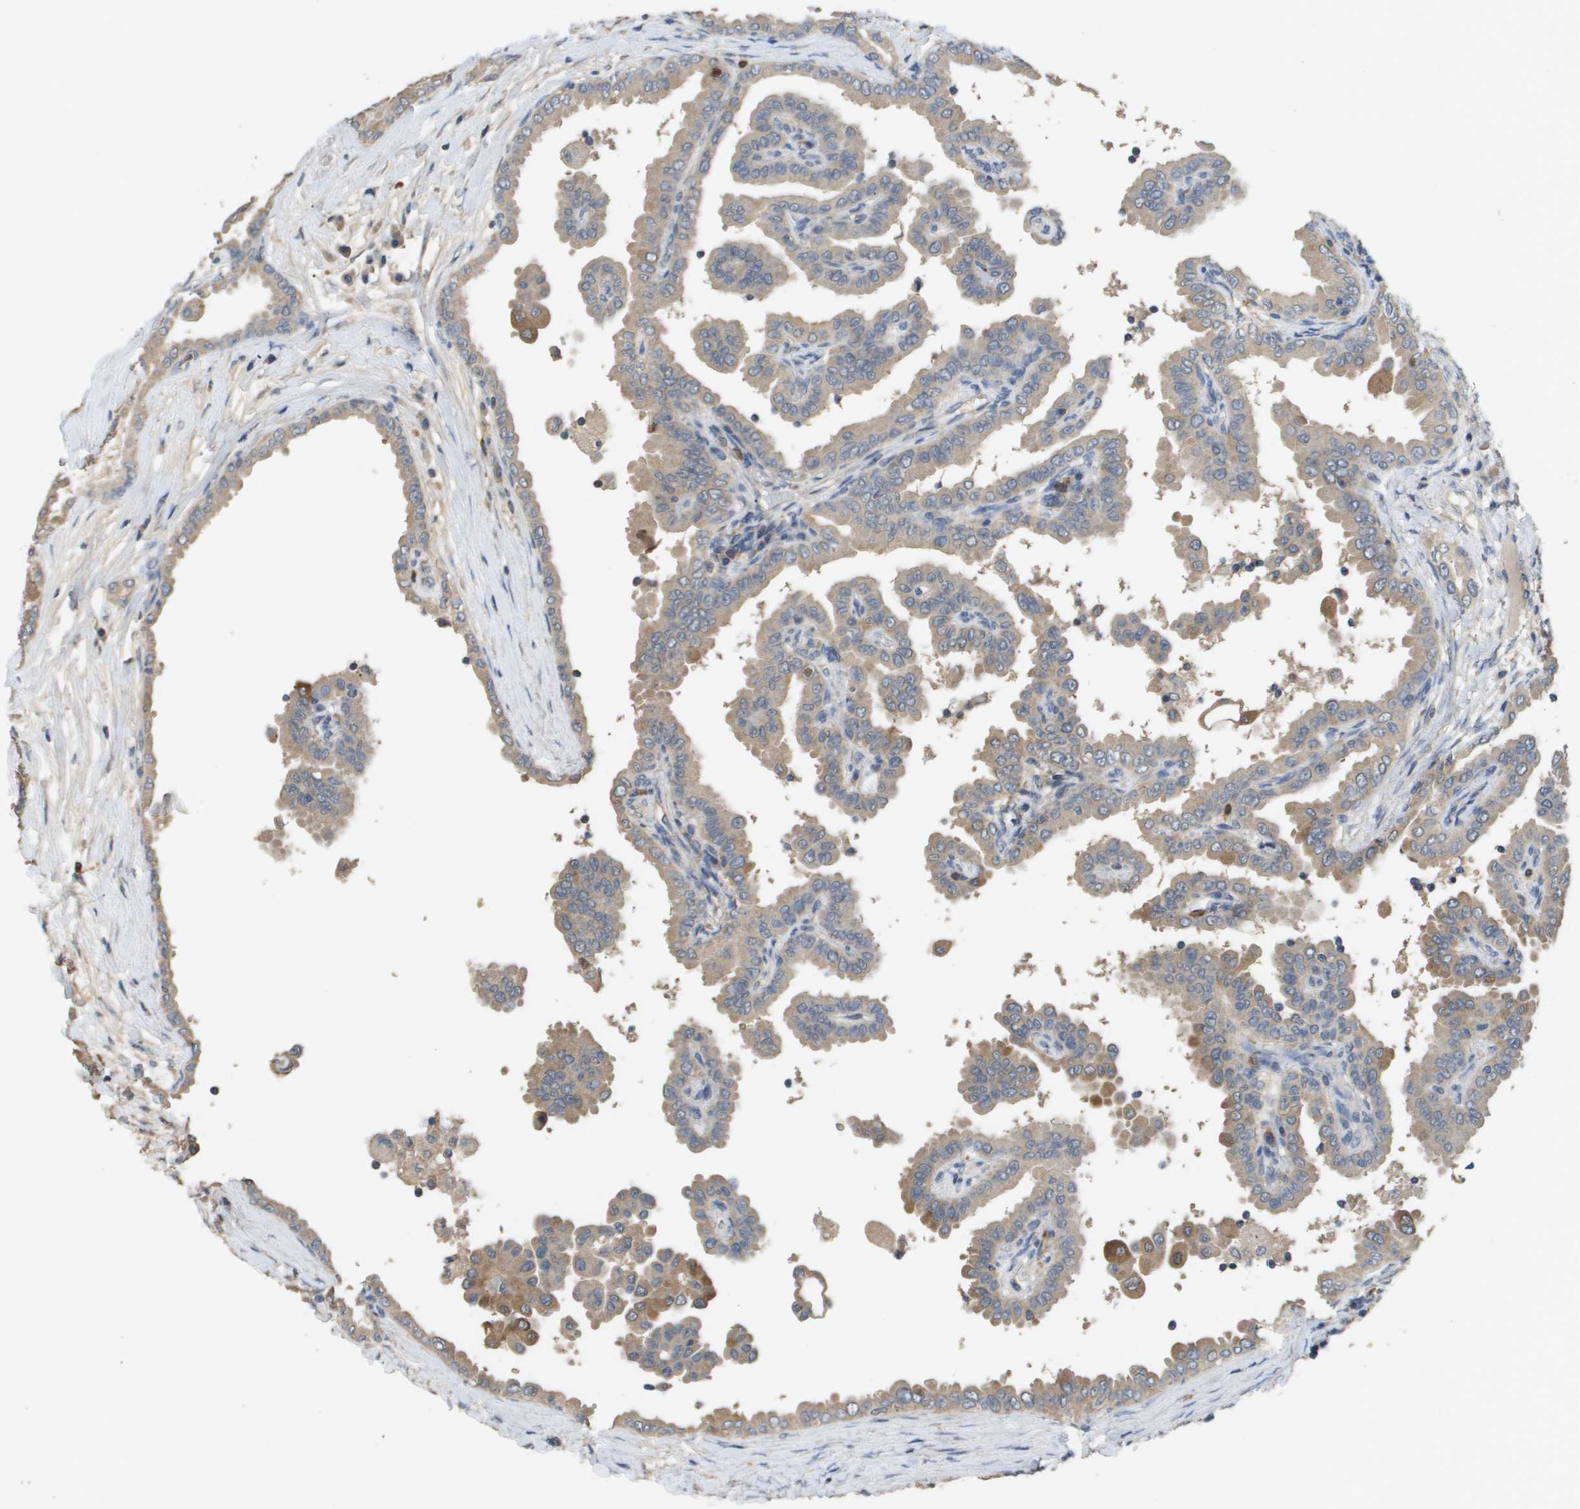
{"staining": {"intensity": "moderate", "quantity": ">75%", "location": "cytoplasmic/membranous"}, "tissue": "thyroid cancer", "cell_type": "Tumor cells", "image_type": "cancer", "snomed": [{"axis": "morphology", "description": "Papillary adenocarcinoma, NOS"}, {"axis": "topography", "description": "Thyroid gland"}], "caption": "Papillary adenocarcinoma (thyroid) tissue shows moderate cytoplasmic/membranous positivity in approximately >75% of tumor cells, visualized by immunohistochemistry.", "gene": "RAB27B", "patient": {"sex": "male", "age": 33}}